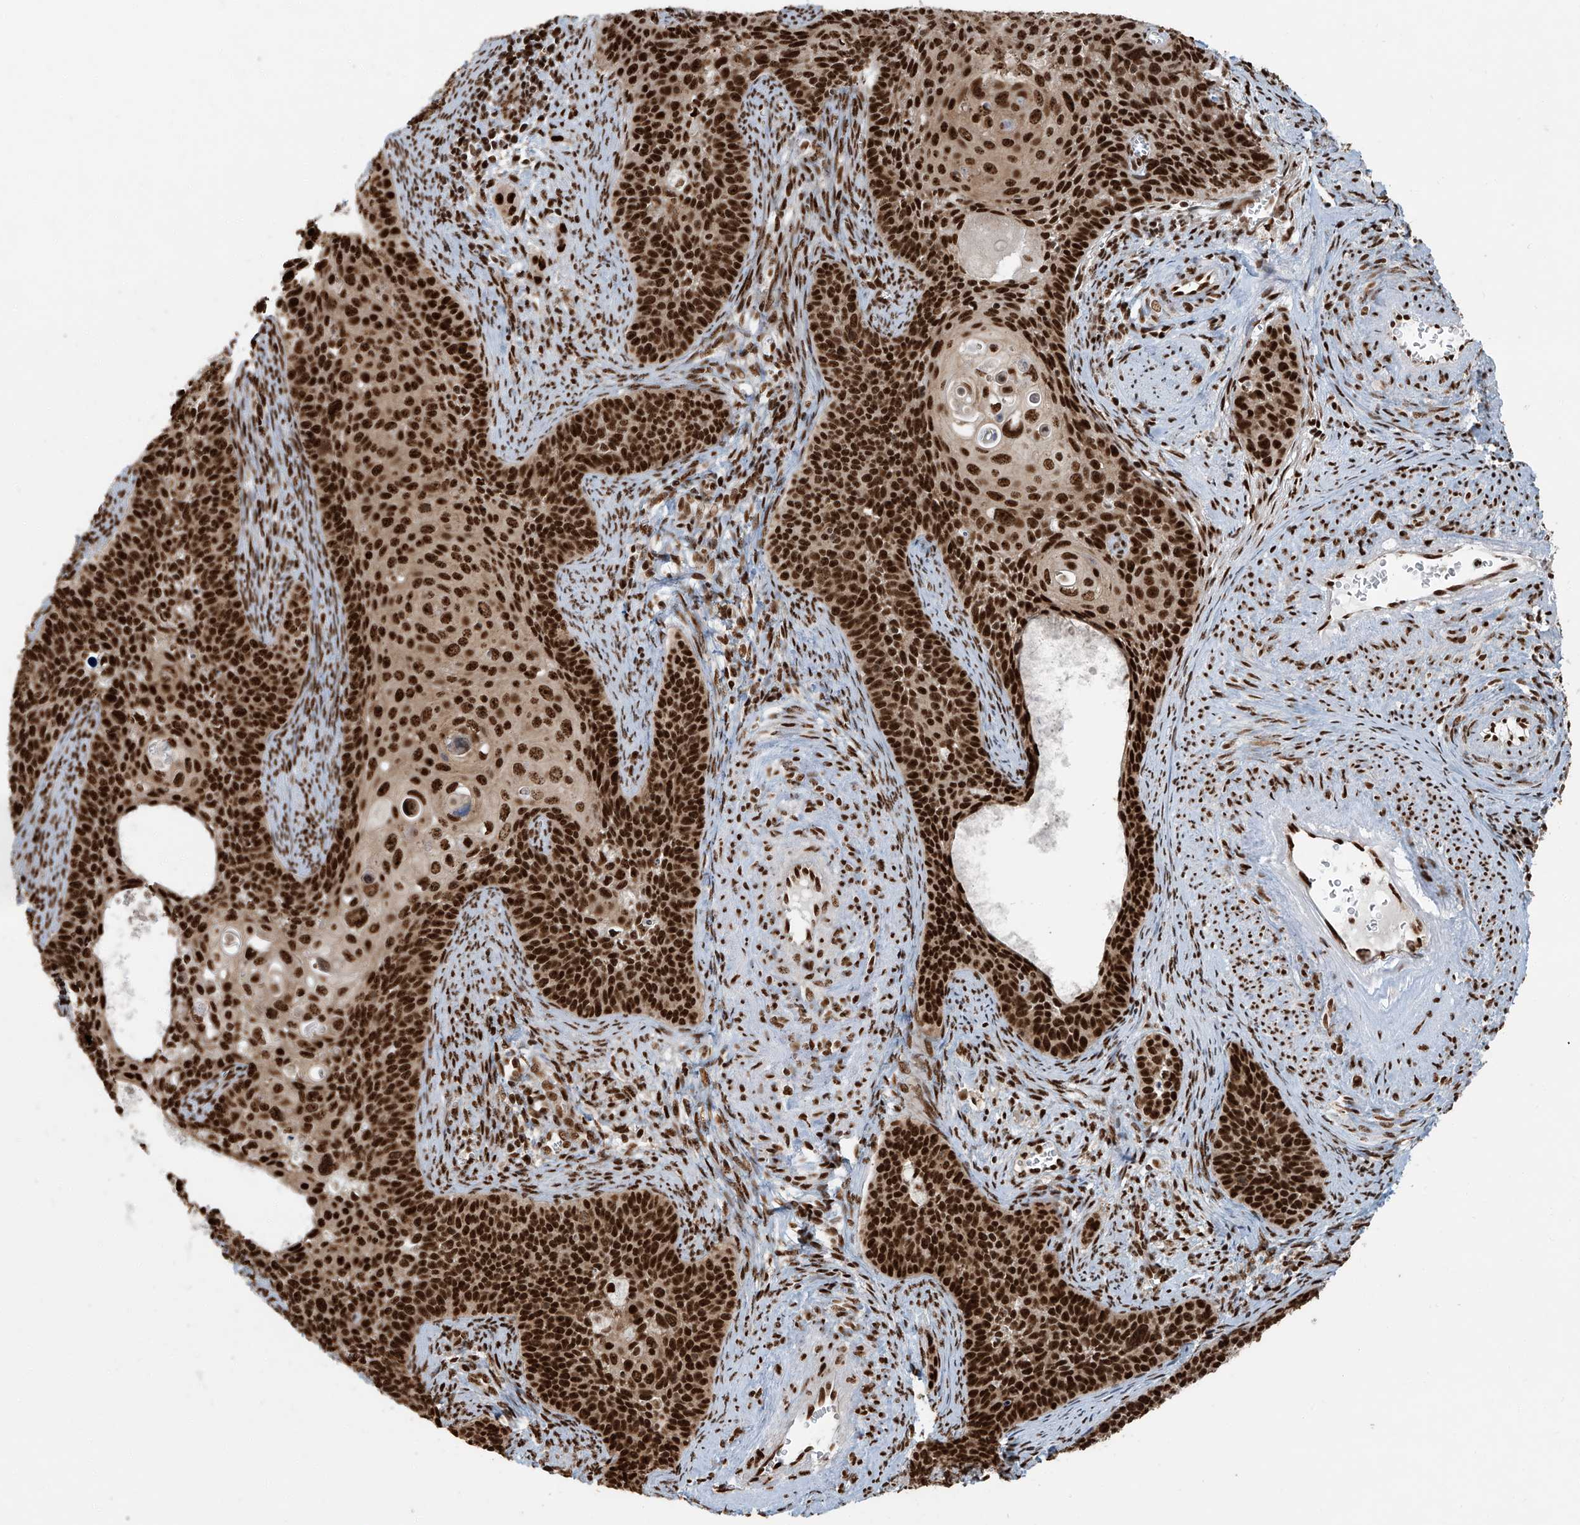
{"staining": {"intensity": "strong", "quantity": ">75%", "location": "nuclear"}, "tissue": "cervical cancer", "cell_type": "Tumor cells", "image_type": "cancer", "snomed": [{"axis": "morphology", "description": "Squamous cell carcinoma, NOS"}, {"axis": "topography", "description": "Cervix"}], "caption": "The photomicrograph demonstrates immunohistochemical staining of cervical cancer. There is strong nuclear positivity is identified in about >75% of tumor cells.", "gene": "FAM193B", "patient": {"sex": "female", "age": 33}}